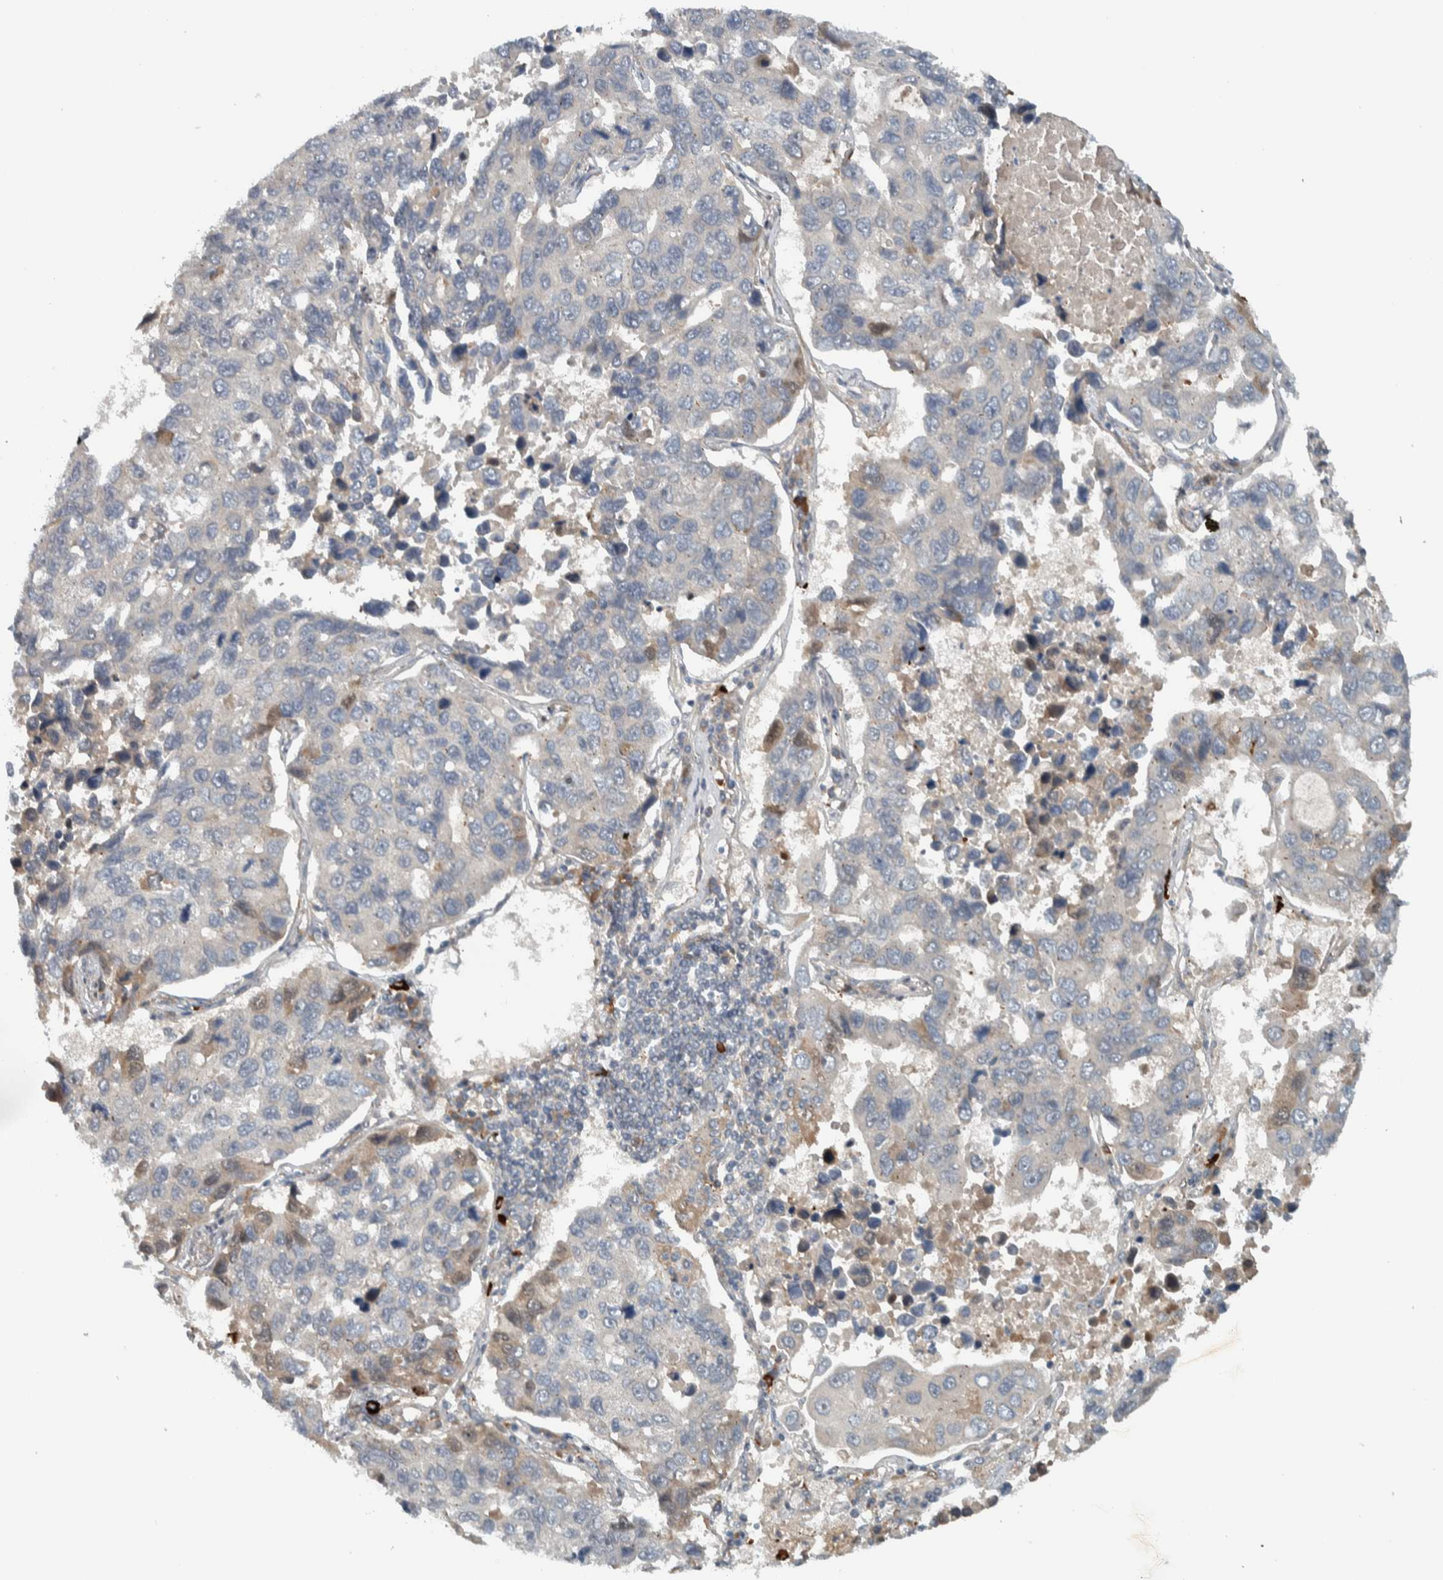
{"staining": {"intensity": "weak", "quantity": "<25%", "location": "cytoplasmic/membranous"}, "tissue": "lung cancer", "cell_type": "Tumor cells", "image_type": "cancer", "snomed": [{"axis": "morphology", "description": "Adenocarcinoma, NOS"}, {"axis": "topography", "description": "Lung"}], "caption": "The immunohistochemistry micrograph has no significant staining in tumor cells of adenocarcinoma (lung) tissue. (DAB (3,3'-diaminobenzidine) immunohistochemistry (IHC), high magnification).", "gene": "LBHD1", "patient": {"sex": "male", "age": 64}}